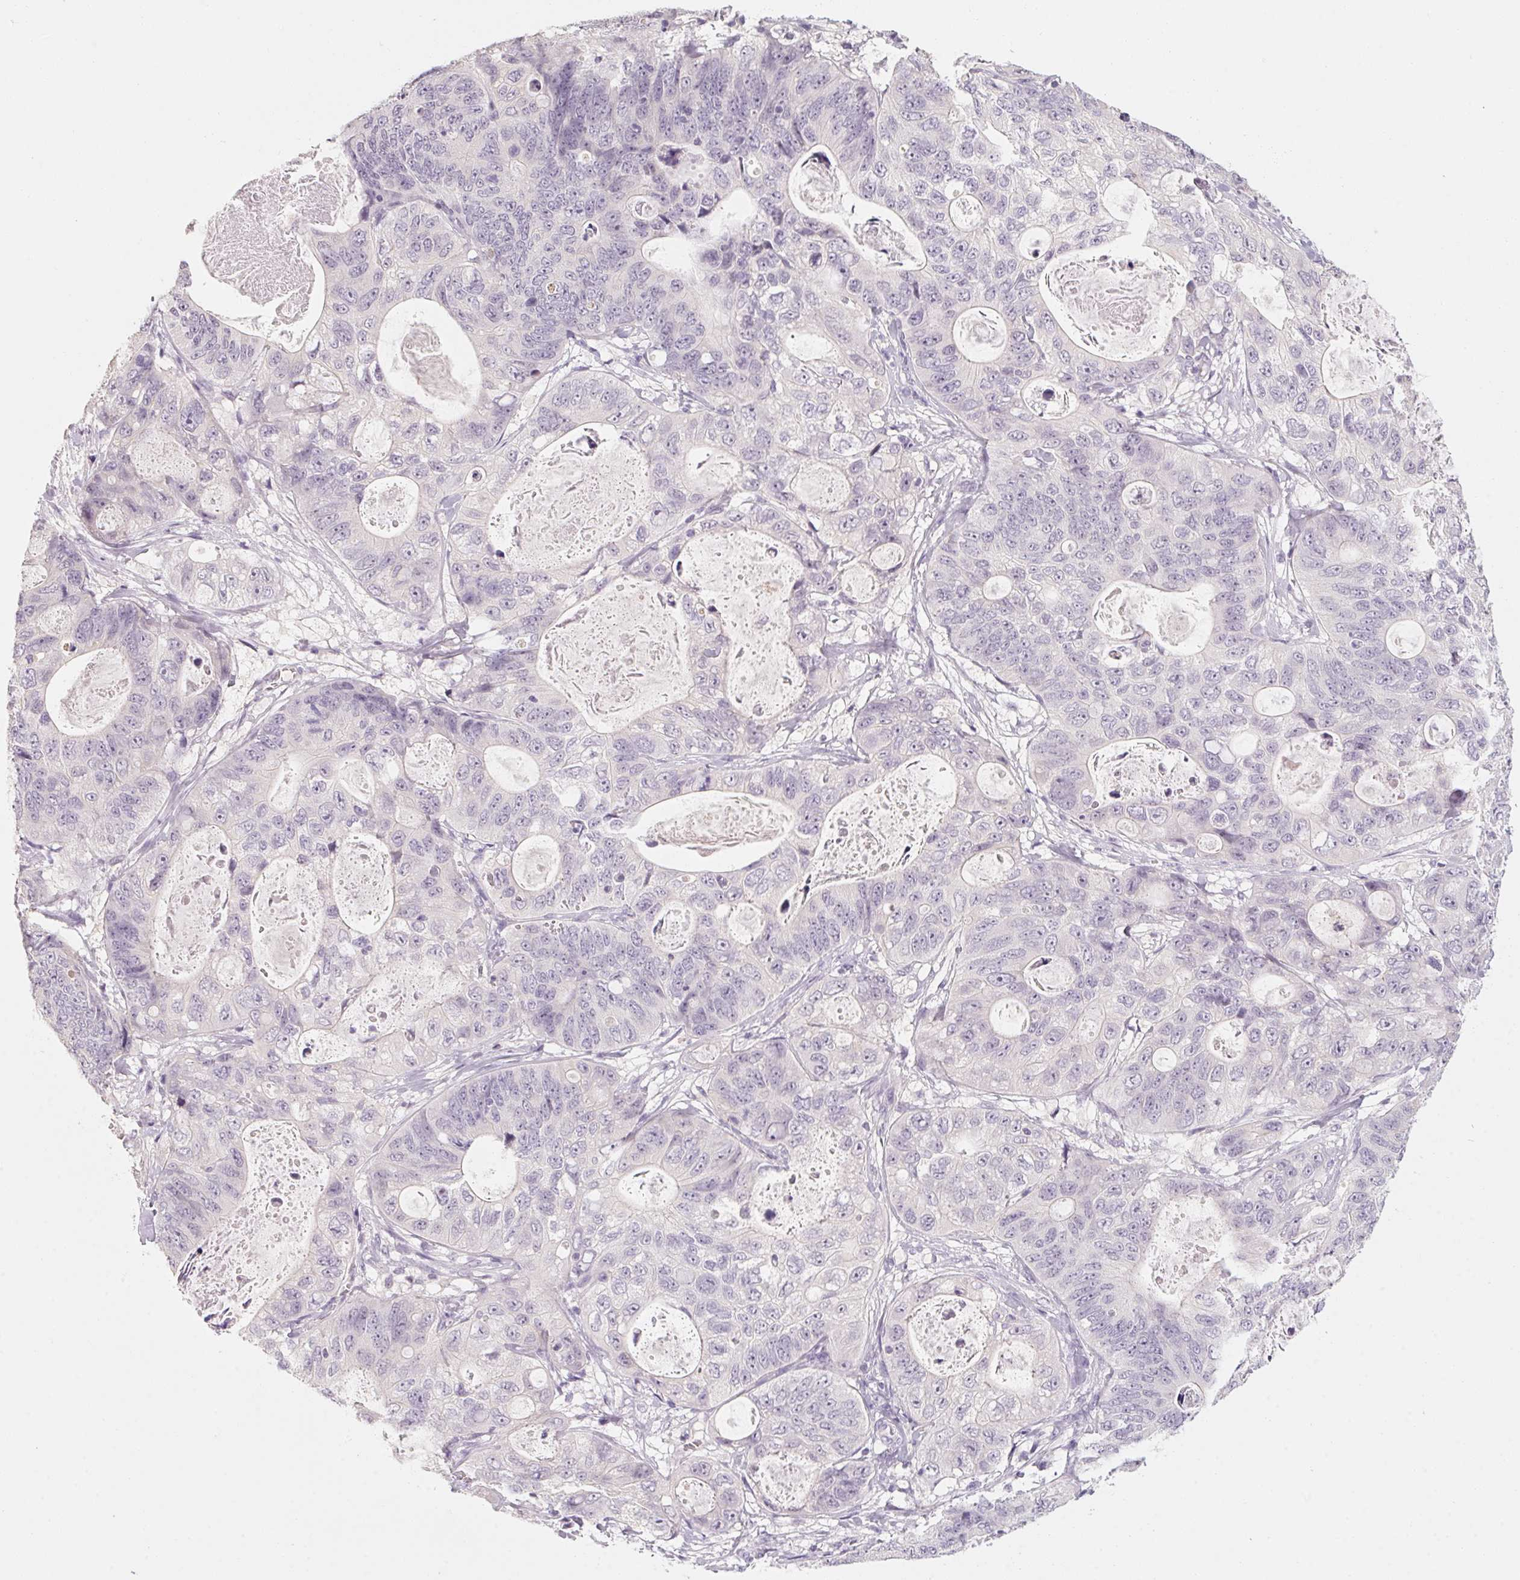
{"staining": {"intensity": "negative", "quantity": "none", "location": "none"}, "tissue": "stomach cancer", "cell_type": "Tumor cells", "image_type": "cancer", "snomed": [{"axis": "morphology", "description": "Normal tissue, NOS"}, {"axis": "morphology", "description": "Adenocarcinoma, NOS"}, {"axis": "topography", "description": "Stomach"}], "caption": "Immunohistochemical staining of human stomach adenocarcinoma reveals no significant staining in tumor cells.", "gene": "CAPZA3", "patient": {"sex": "female", "age": 89}}